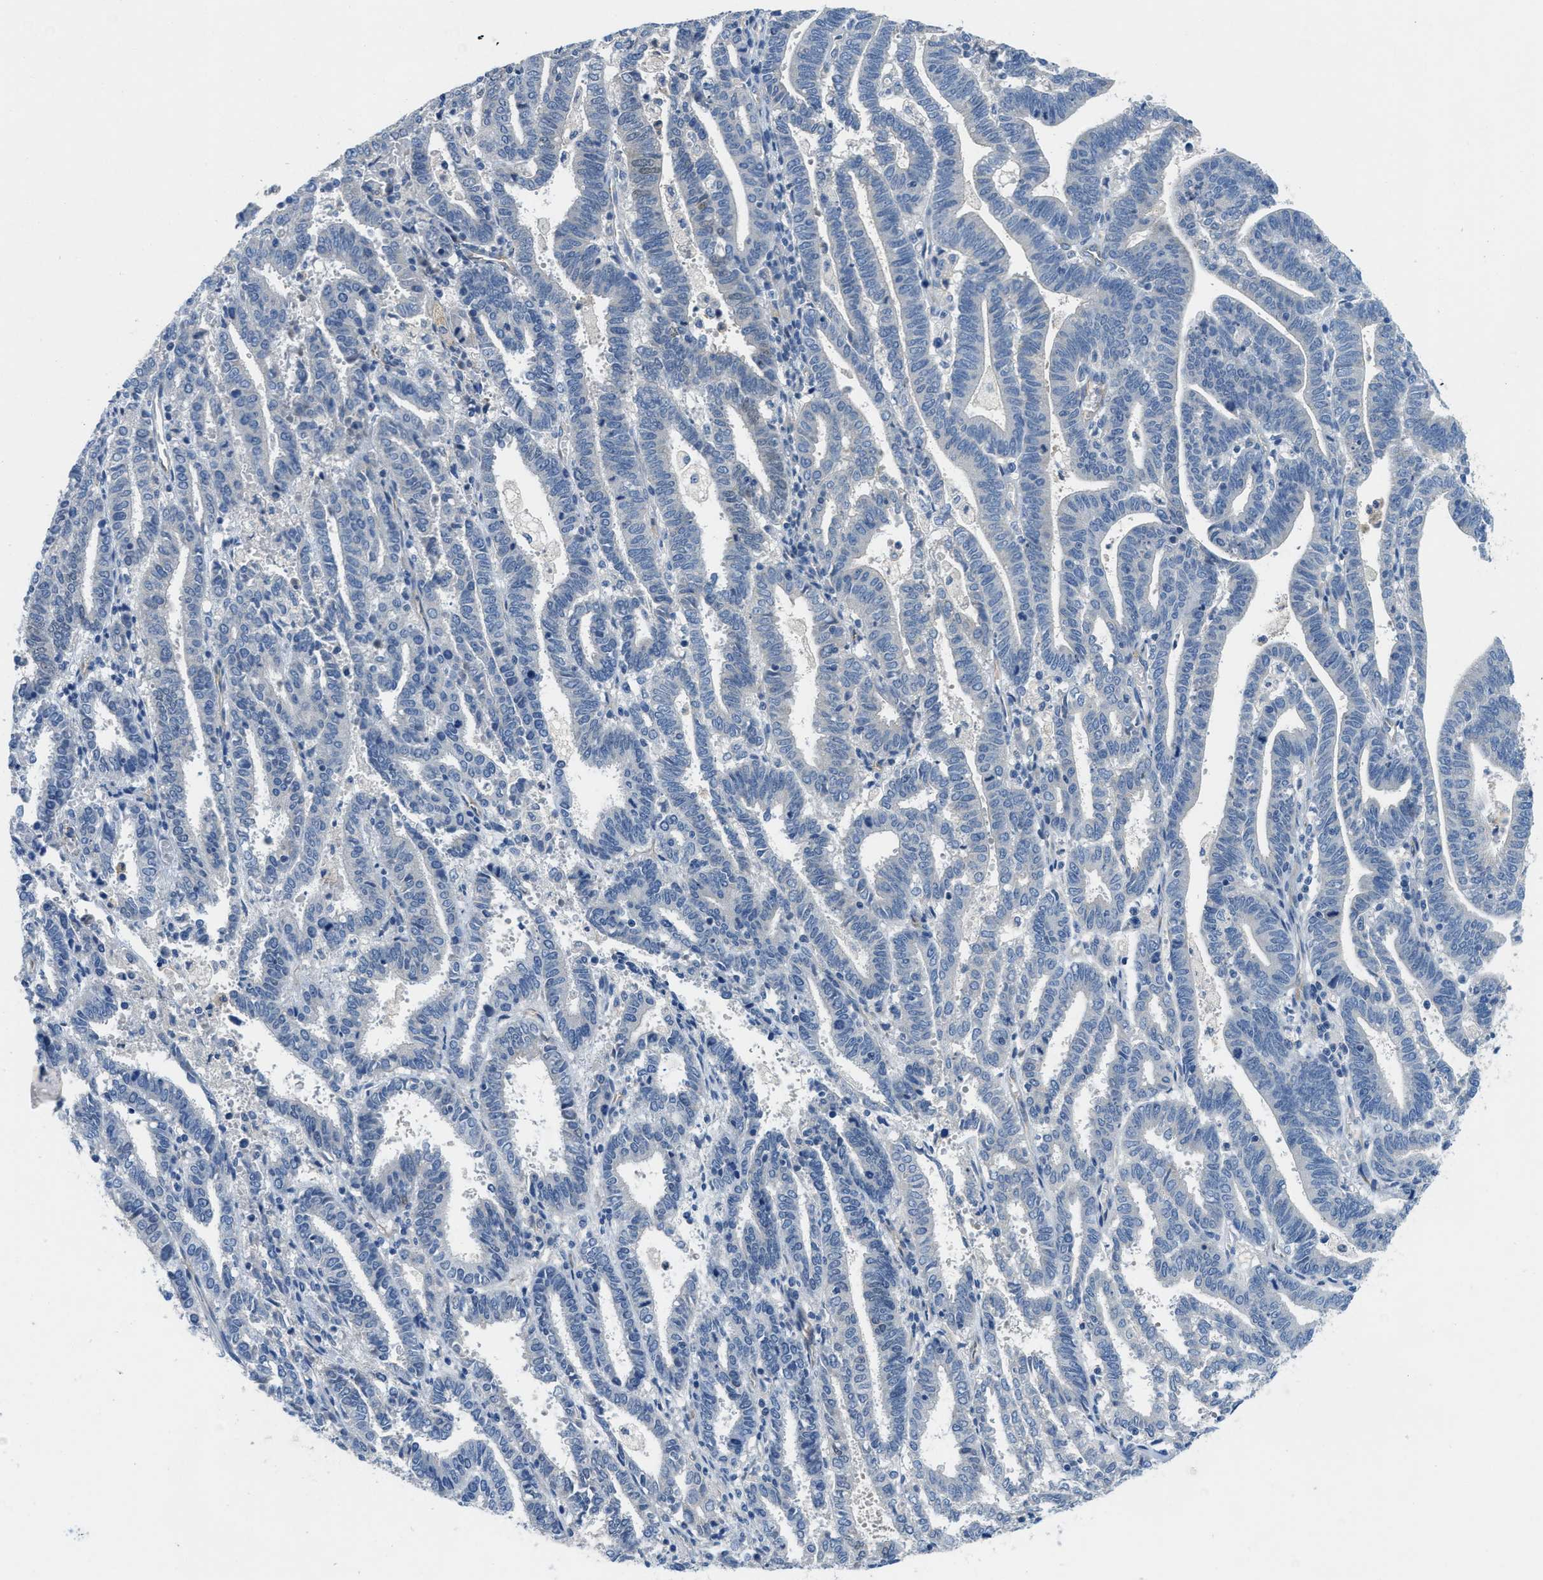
{"staining": {"intensity": "negative", "quantity": "none", "location": "none"}, "tissue": "endometrial cancer", "cell_type": "Tumor cells", "image_type": "cancer", "snomed": [{"axis": "morphology", "description": "Adenocarcinoma, NOS"}, {"axis": "topography", "description": "Uterus"}], "caption": "There is no significant staining in tumor cells of endometrial cancer (adenocarcinoma).", "gene": "PGR", "patient": {"sex": "female", "age": 83}}